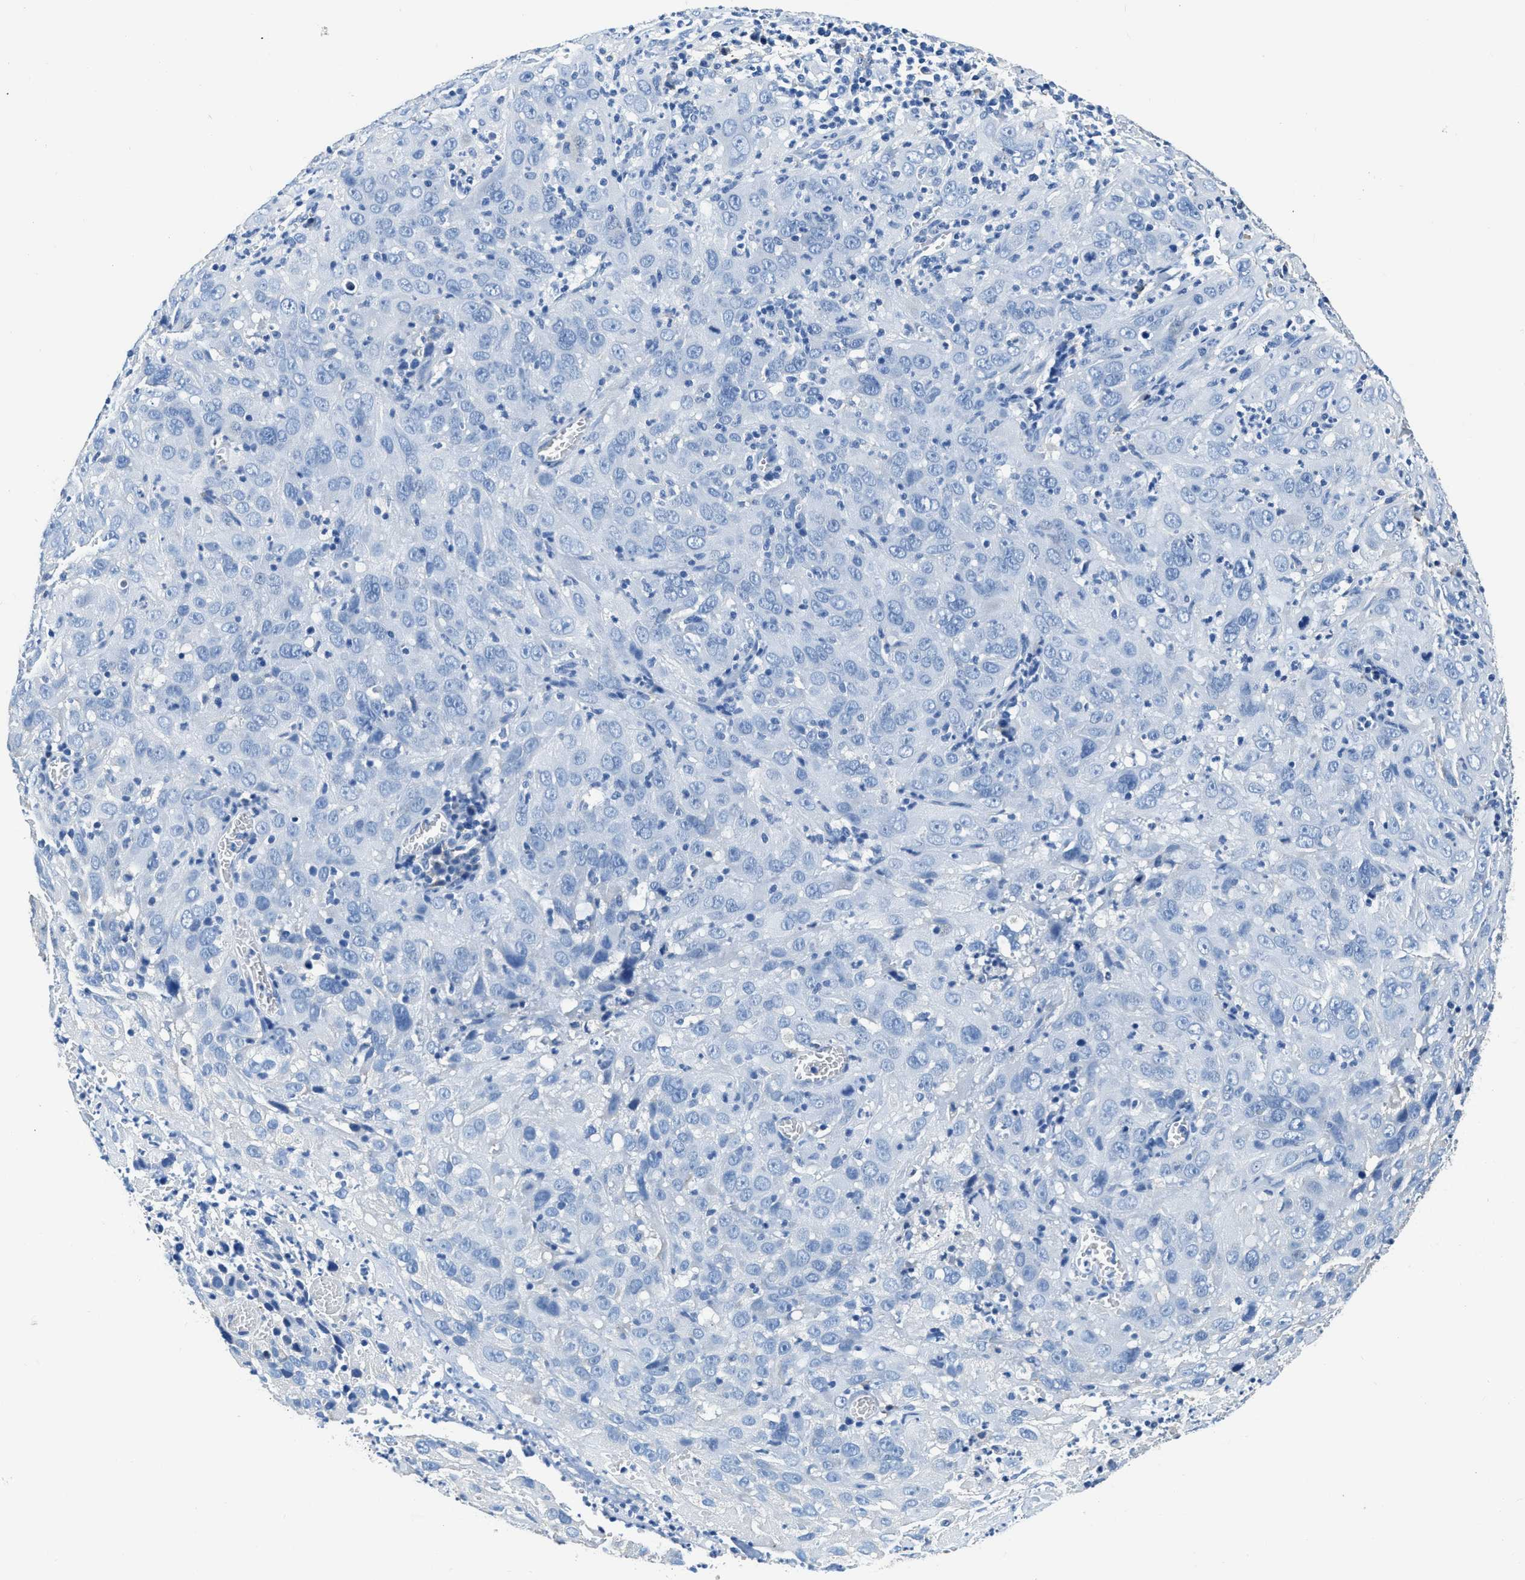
{"staining": {"intensity": "negative", "quantity": "none", "location": "none"}, "tissue": "cervical cancer", "cell_type": "Tumor cells", "image_type": "cancer", "snomed": [{"axis": "morphology", "description": "Squamous cell carcinoma, NOS"}, {"axis": "topography", "description": "Cervix"}], "caption": "The micrograph displays no staining of tumor cells in cervical squamous cell carcinoma.", "gene": "ZDHHC13", "patient": {"sex": "female", "age": 32}}